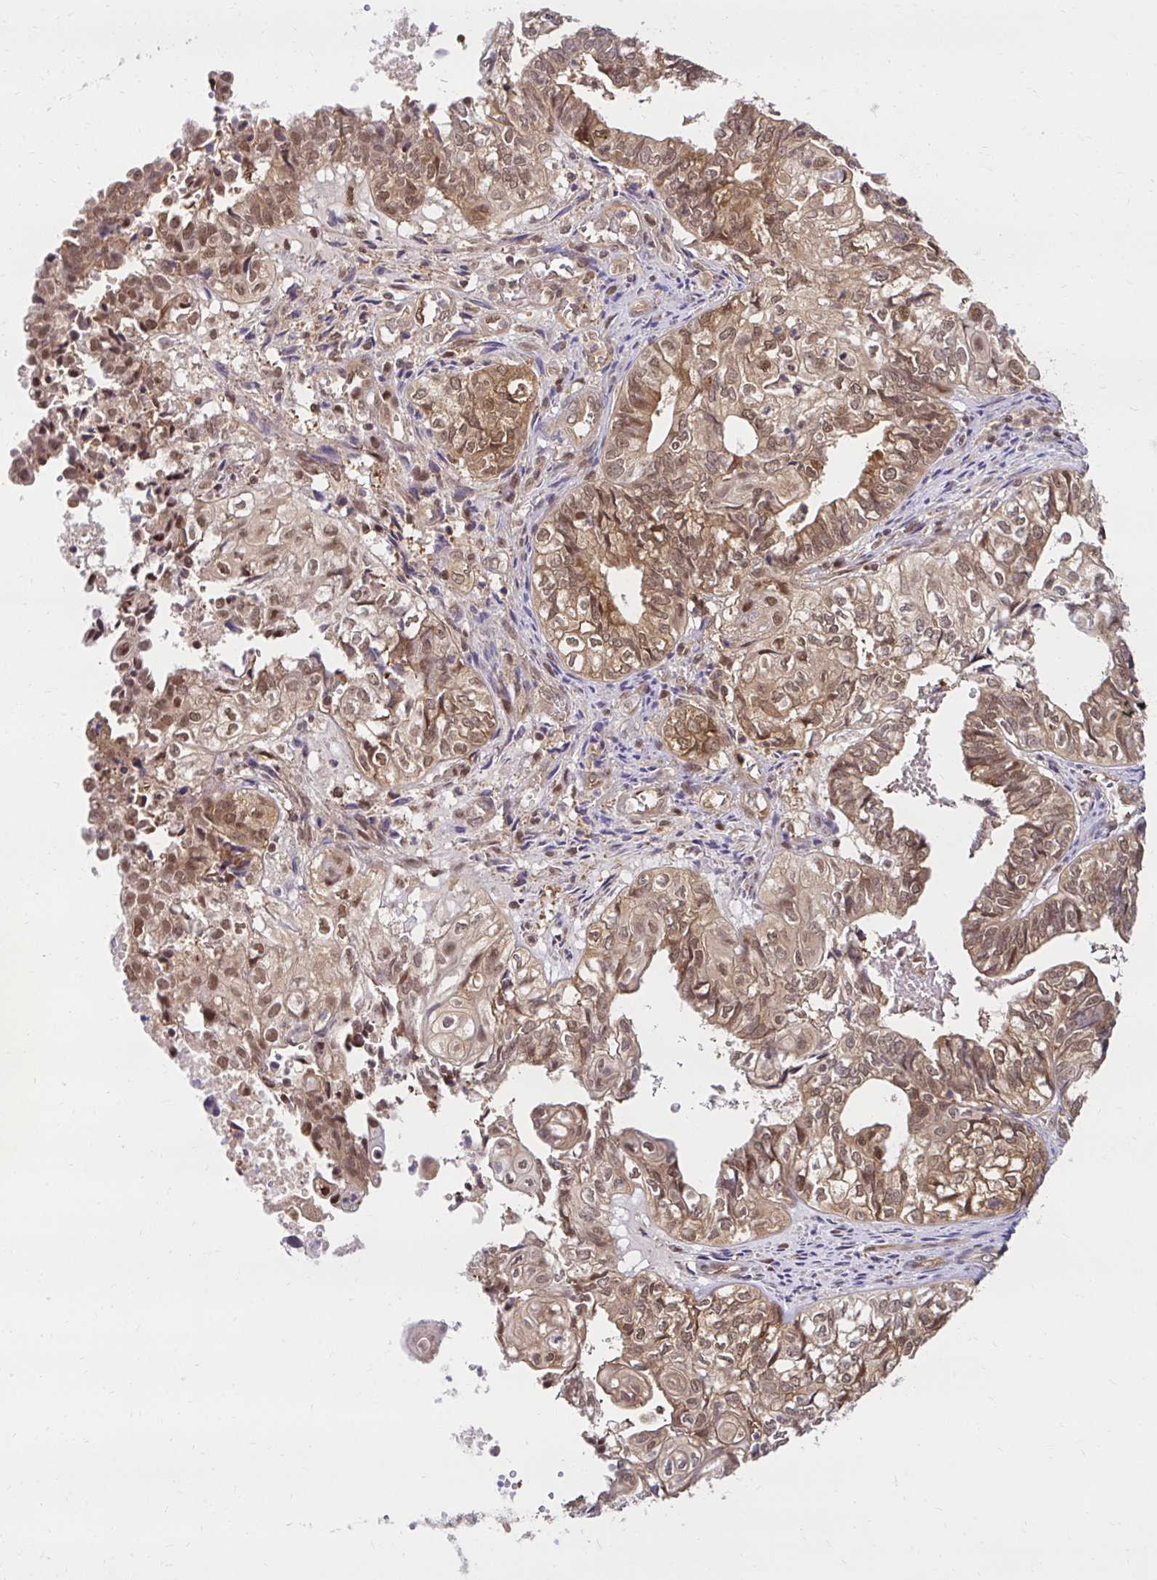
{"staining": {"intensity": "moderate", "quantity": ">75%", "location": "cytoplasmic/membranous,nuclear"}, "tissue": "ovarian cancer", "cell_type": "Tumor cells", "image_type": "cancer", "snomed": [{"axis": "morphology", "description": "Carcinoma, endometroid"}, {"axis": "topography", "description": "Ovary"}], "caption": "Immunohistochemistry (IHC) staining of ovarian cancer, which shows medium levels of moderate cytoplasmic/membranous and nuclear staining in approximately >75% of tumor cells indicating moderate cytoplasmic/membranous and nuclear protein staining. The staining was performed using DAB (brown) for protein detection and nuclei were counterstained in hematoxylin (blue).", "gene": "PSMA4", "patient": {"sex": "female", "age": 64}}